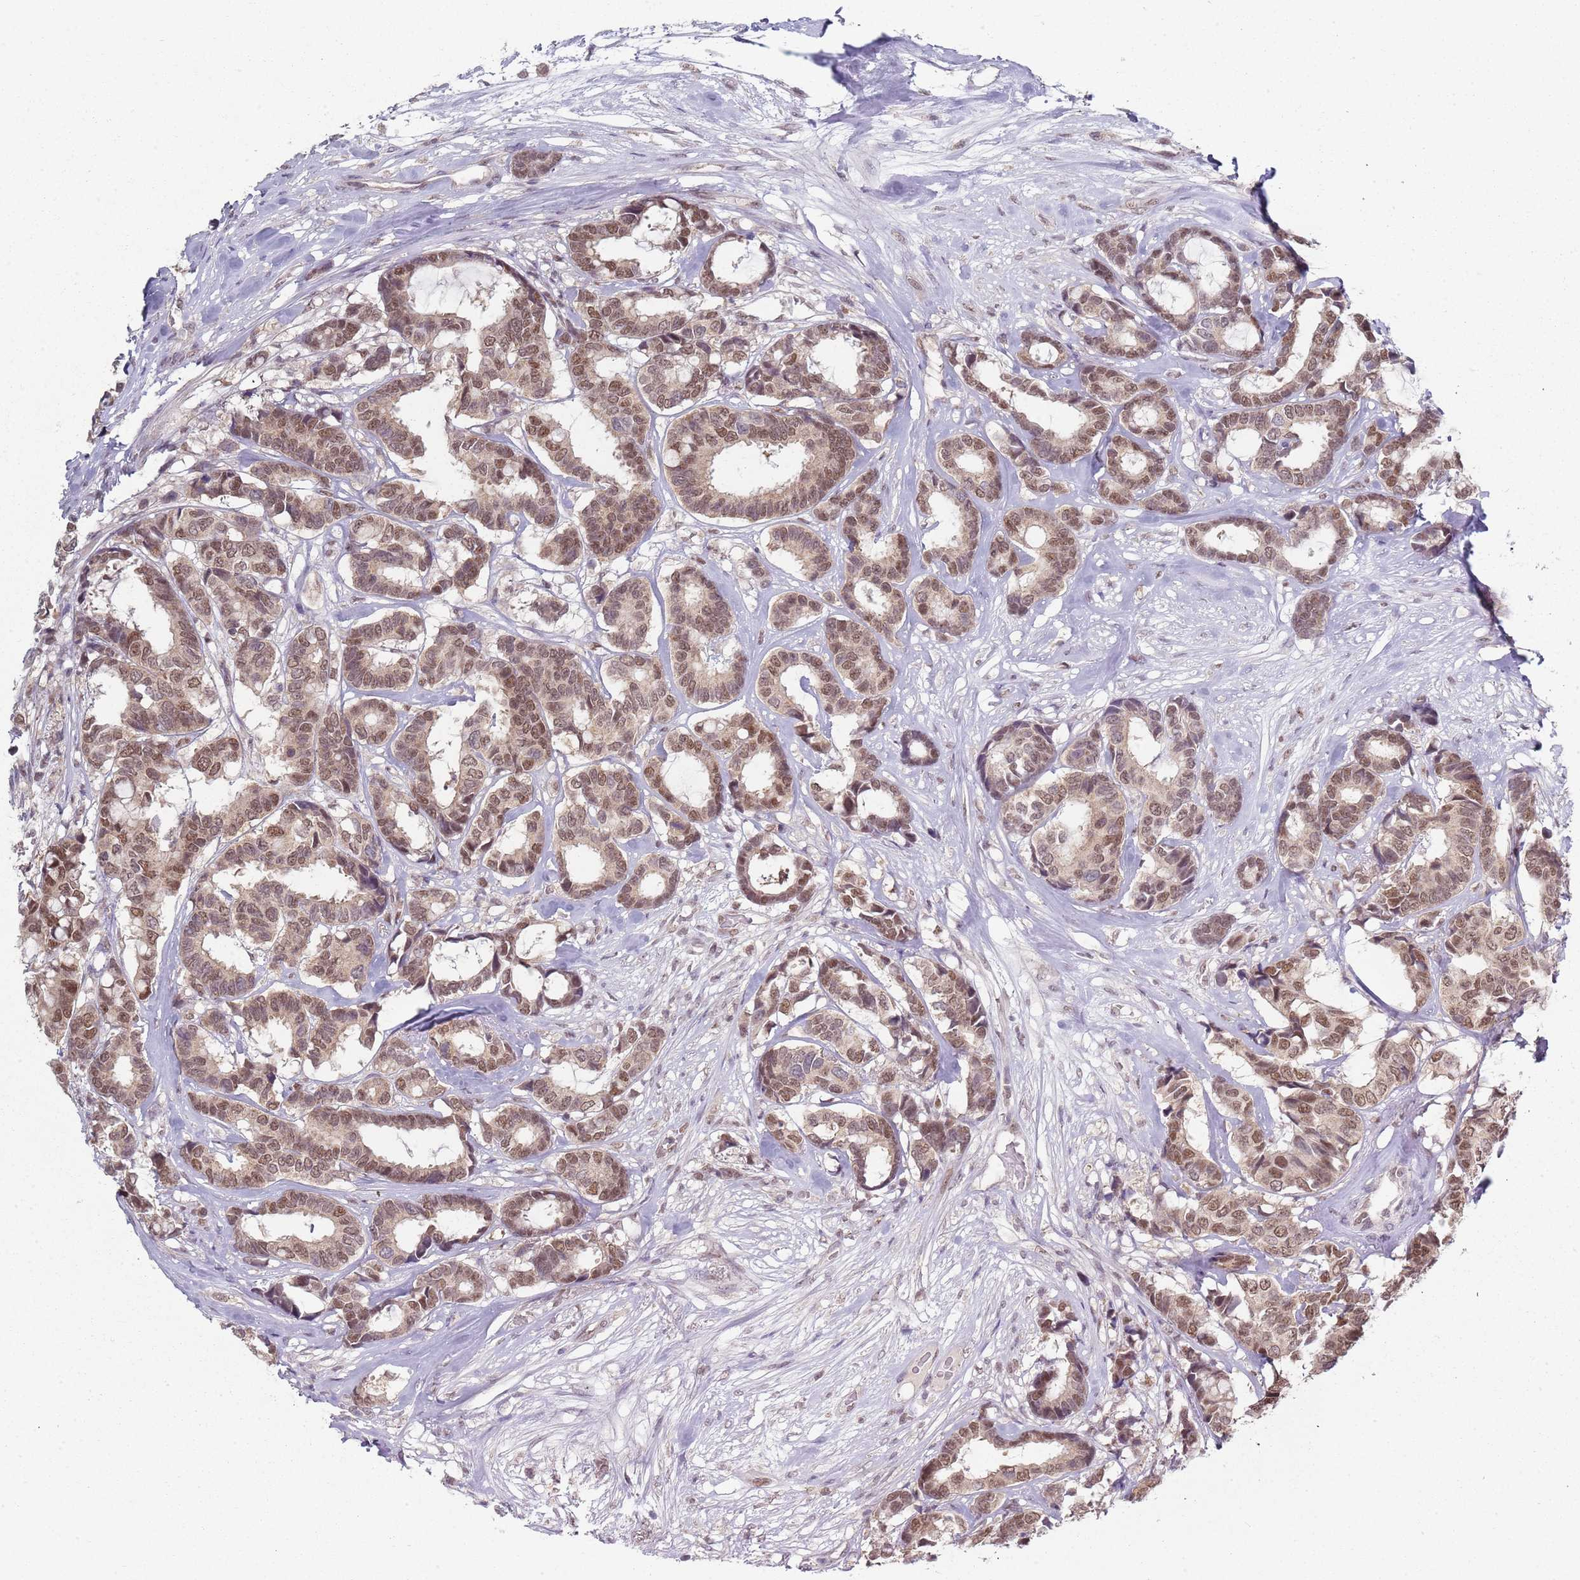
{"staining": {"intensity": "moderate", "quantity": ">75%", "location": "nuclear"}, "tissue": "breast cancer", "cell_type": "Tumor cells", "image_type": "cancer", "snomed": [{"axis": "morphology", "description": "Duct carcinoma"}, {"axis": "topography", "description": "Breast"}], "caption": "About >75% of tumor cells in breast cancer reveal moderate nuclear protein expression as visualized by brown immunohistochemical staining.", "gene": "SMARCAL1", "patient": {"sex": "female", "age": 87}}